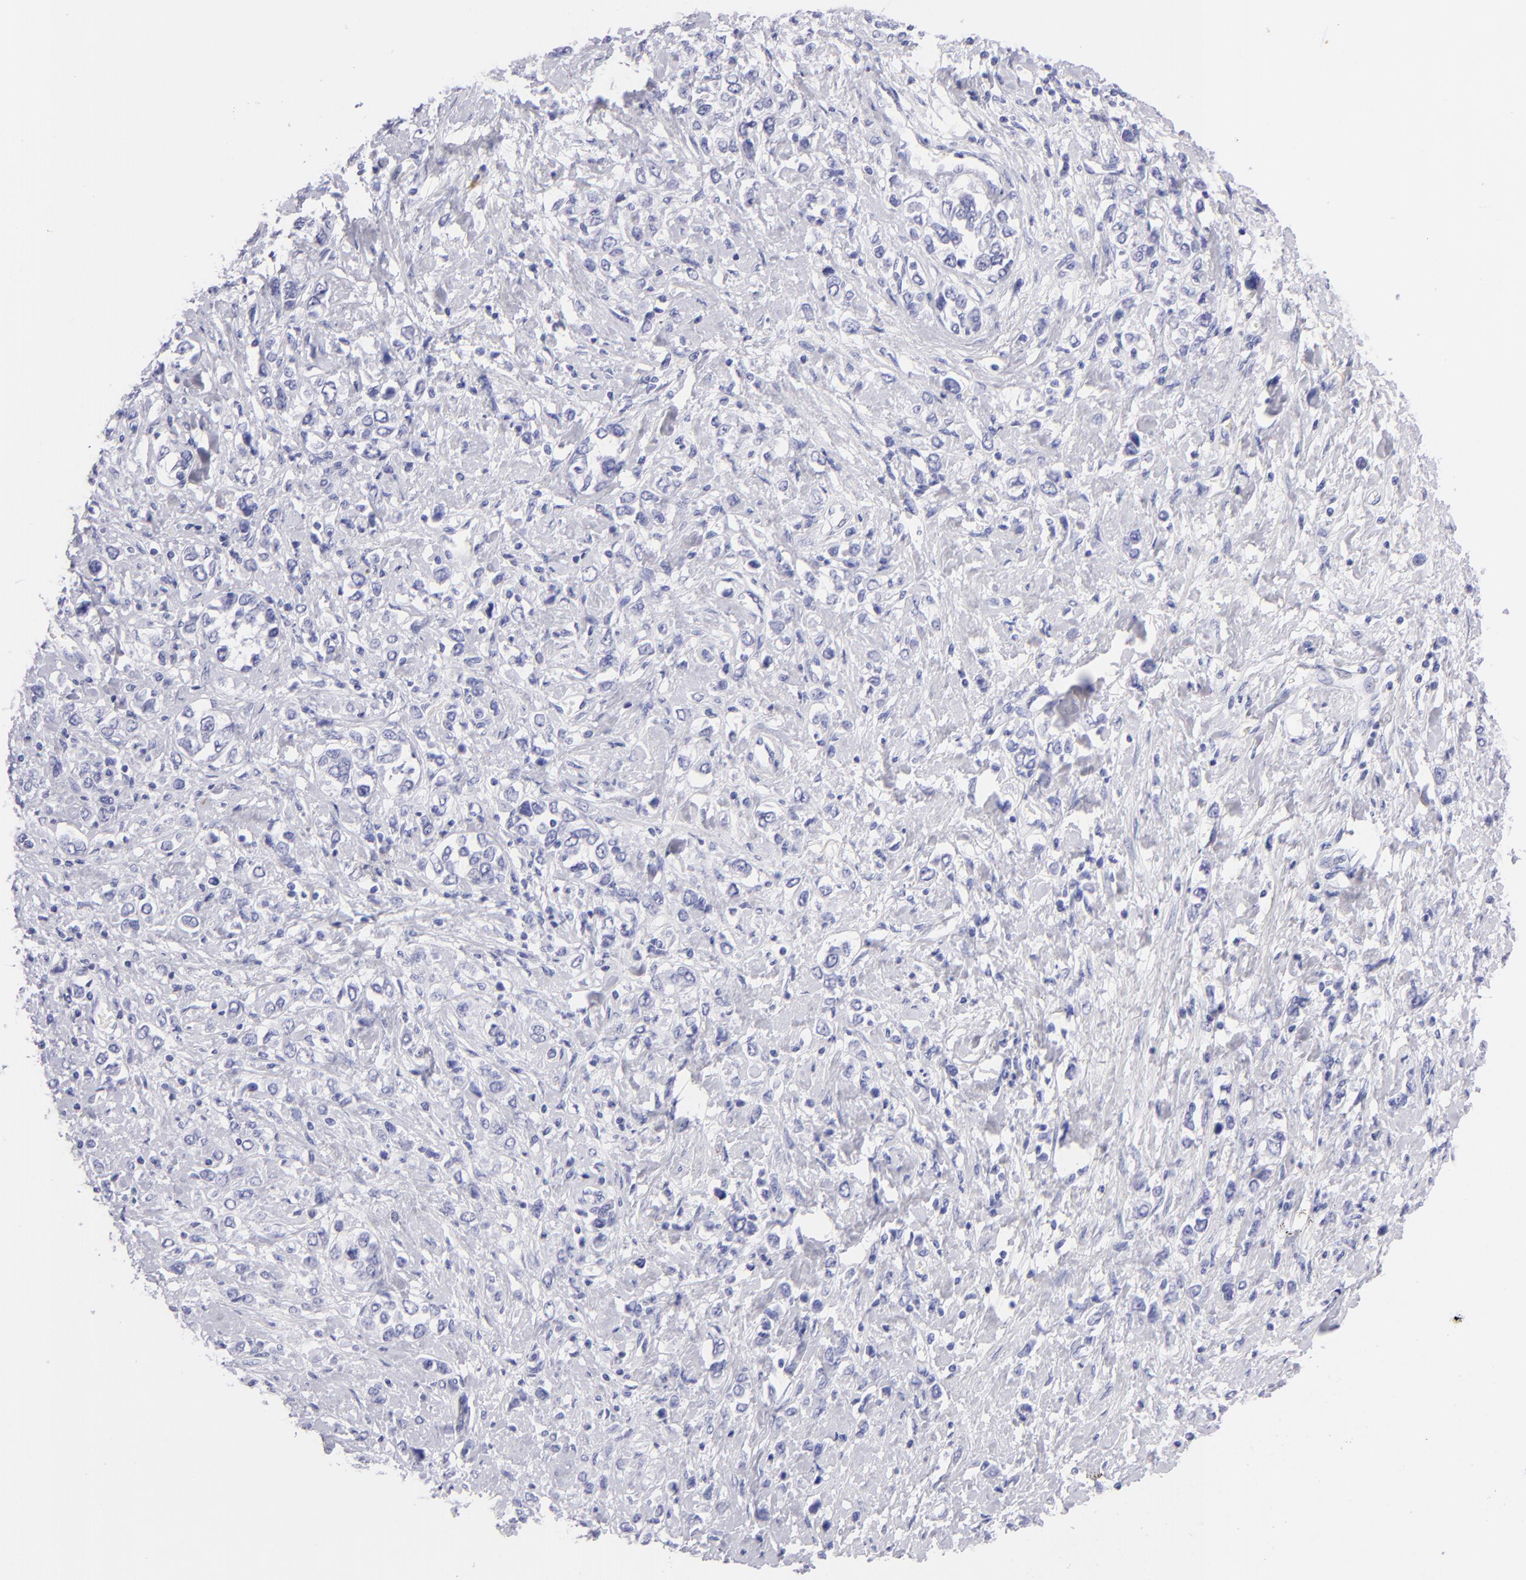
{"staining": {"intensity": "negative", "quantity": "none", "location": "none"}, "tissue": "stomach cancer", "cell_type": "Tumor cells", "image_type": "cancer", "snomed": [{"axis": "morphology", "description": "Adenocarcinoma, NOS"}, {"axis": "topography", "description": "Stomach, upper"}], "caption": "High power microscopy photomicrograph of an immunohistochemistry photomicrograph of adenocarcinoma (stomach), revealing no significant positivity in tumor cells.", "gene": "PRPH", "patient": {"sex": "male", "age": 76}}